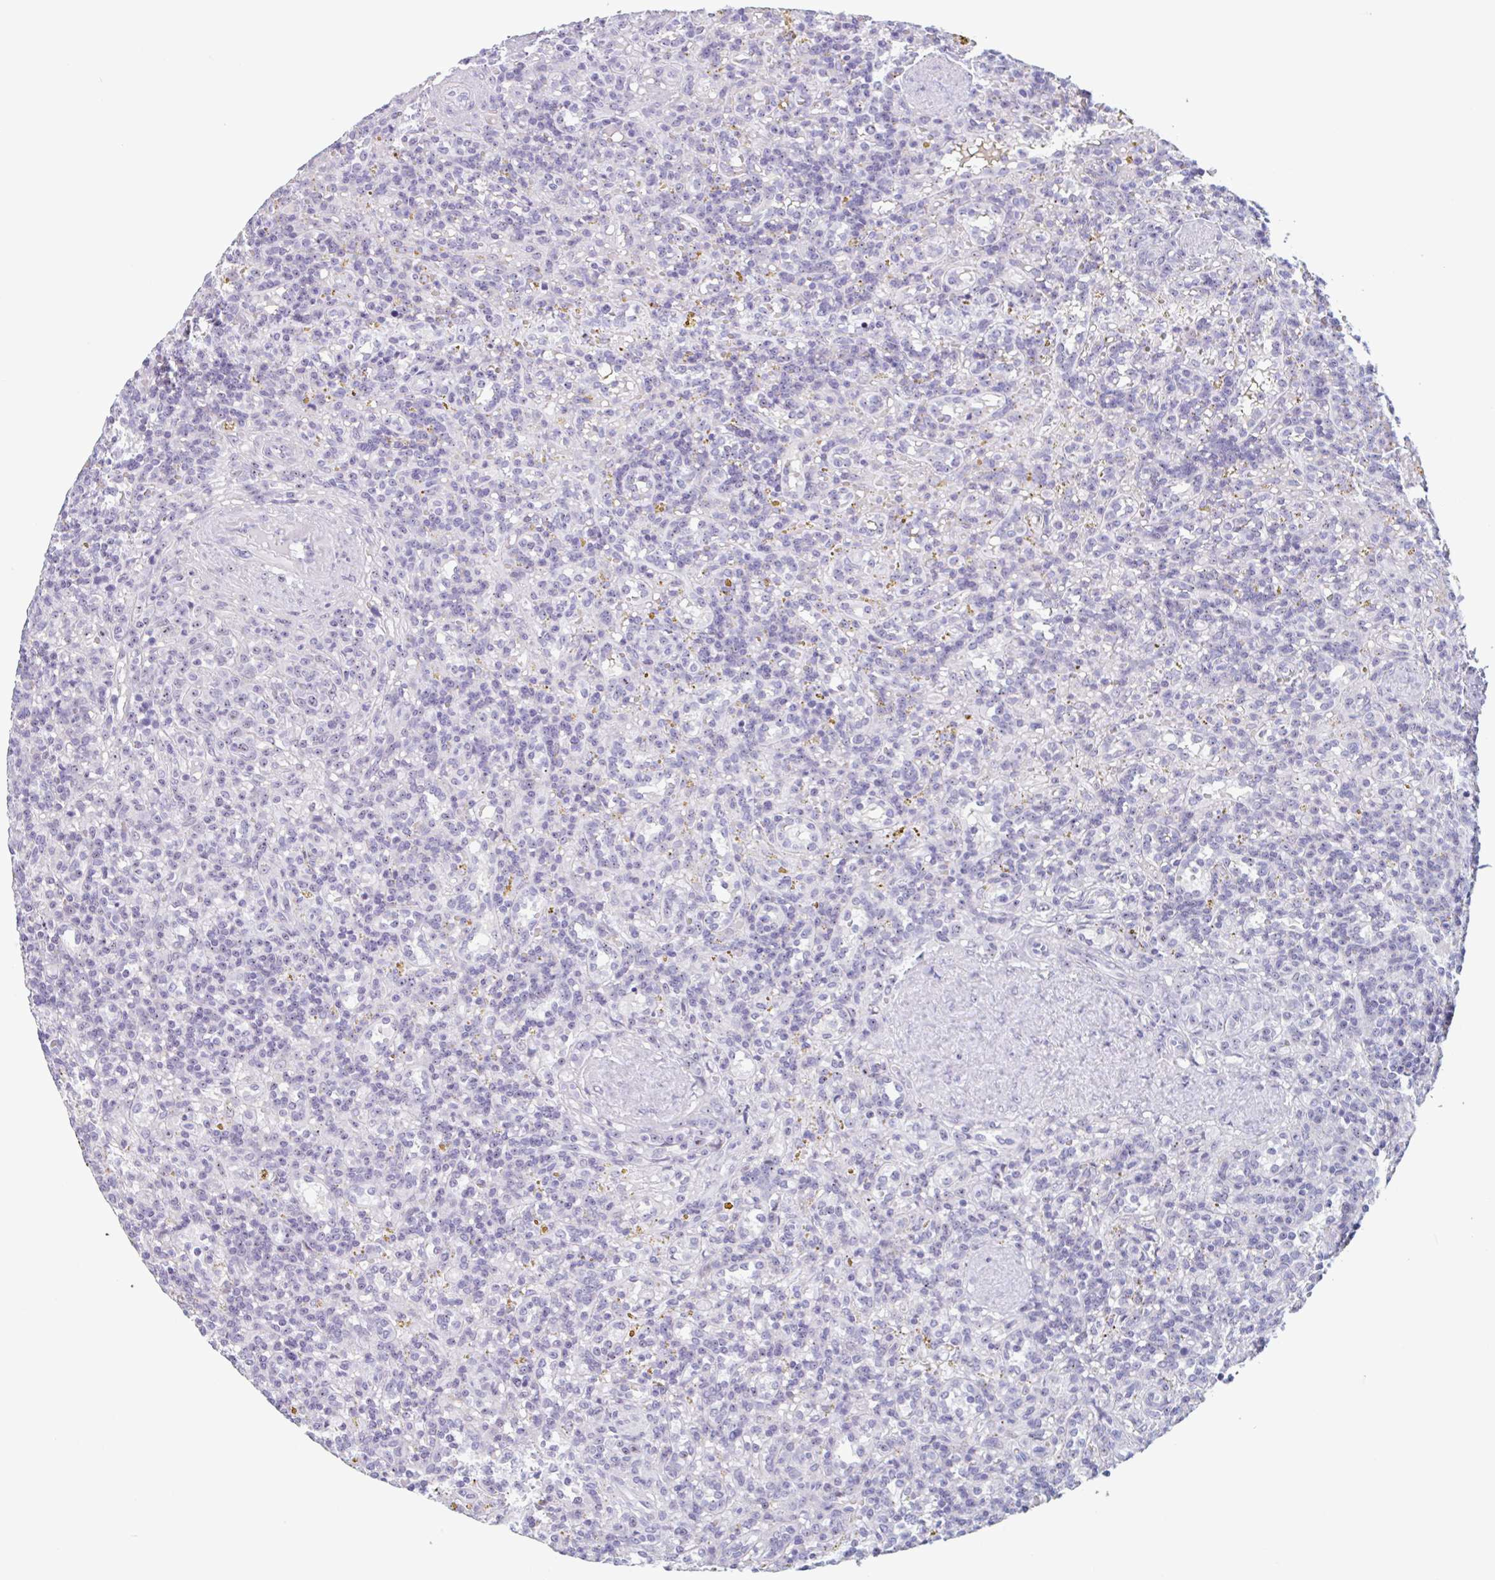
{"staining": {"intensity": "negative", "quantity": "none", "location": "none"}, "tissue": "lymphoma", "cell_type": "Tumor cells", "image_type": "cancer", "snomed": [{"axis": "morphology", "description": "Malignant lymphoma, non-Hodgkin's type, Low grade"}, {"axis": "topography", "description": "Spleen"}], "caption": "Immunohistochemical staining of malignant lymphoma, non-Hodgkin's type (low-grade) reveals no significant positivity in tumor cells.", "gene": "LENG9", "patient": {"sex": "male", "age": 67}}